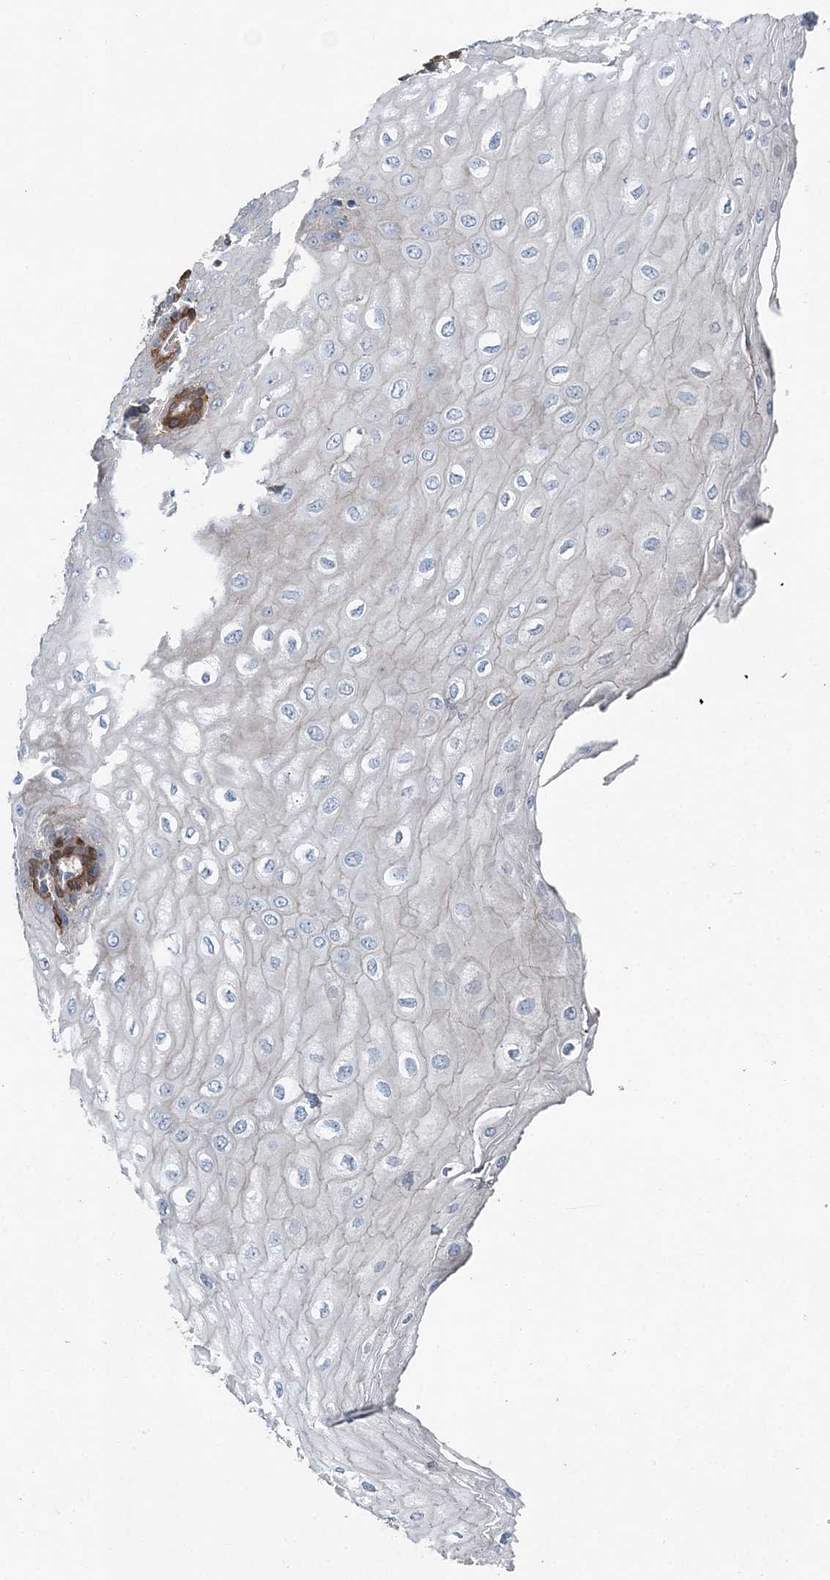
{"staining": {"intensity": "moderate", "quantity": "<25%", "location": "cytoplasmic/membranous"}, "tissue": "esophagus", "cell_type": "Squamous epithelial cells", "image_type": "normal", "snomed": [{"axis": "morphology", "description": "Normal tissue, NOS"}, {"axis": "topography", "description": "Esophagus"}], "caption": "Immunohistochemistry (IHC) photomicrograph of unremarkable esophagus stained for a protein (brown), which displays low levels of moderate cytoplasmic/membranous expression in approximately <25% of squamous epithelial cells.", "gene": "SPOPL", "patient": {"sex": "male", "age": 60}}